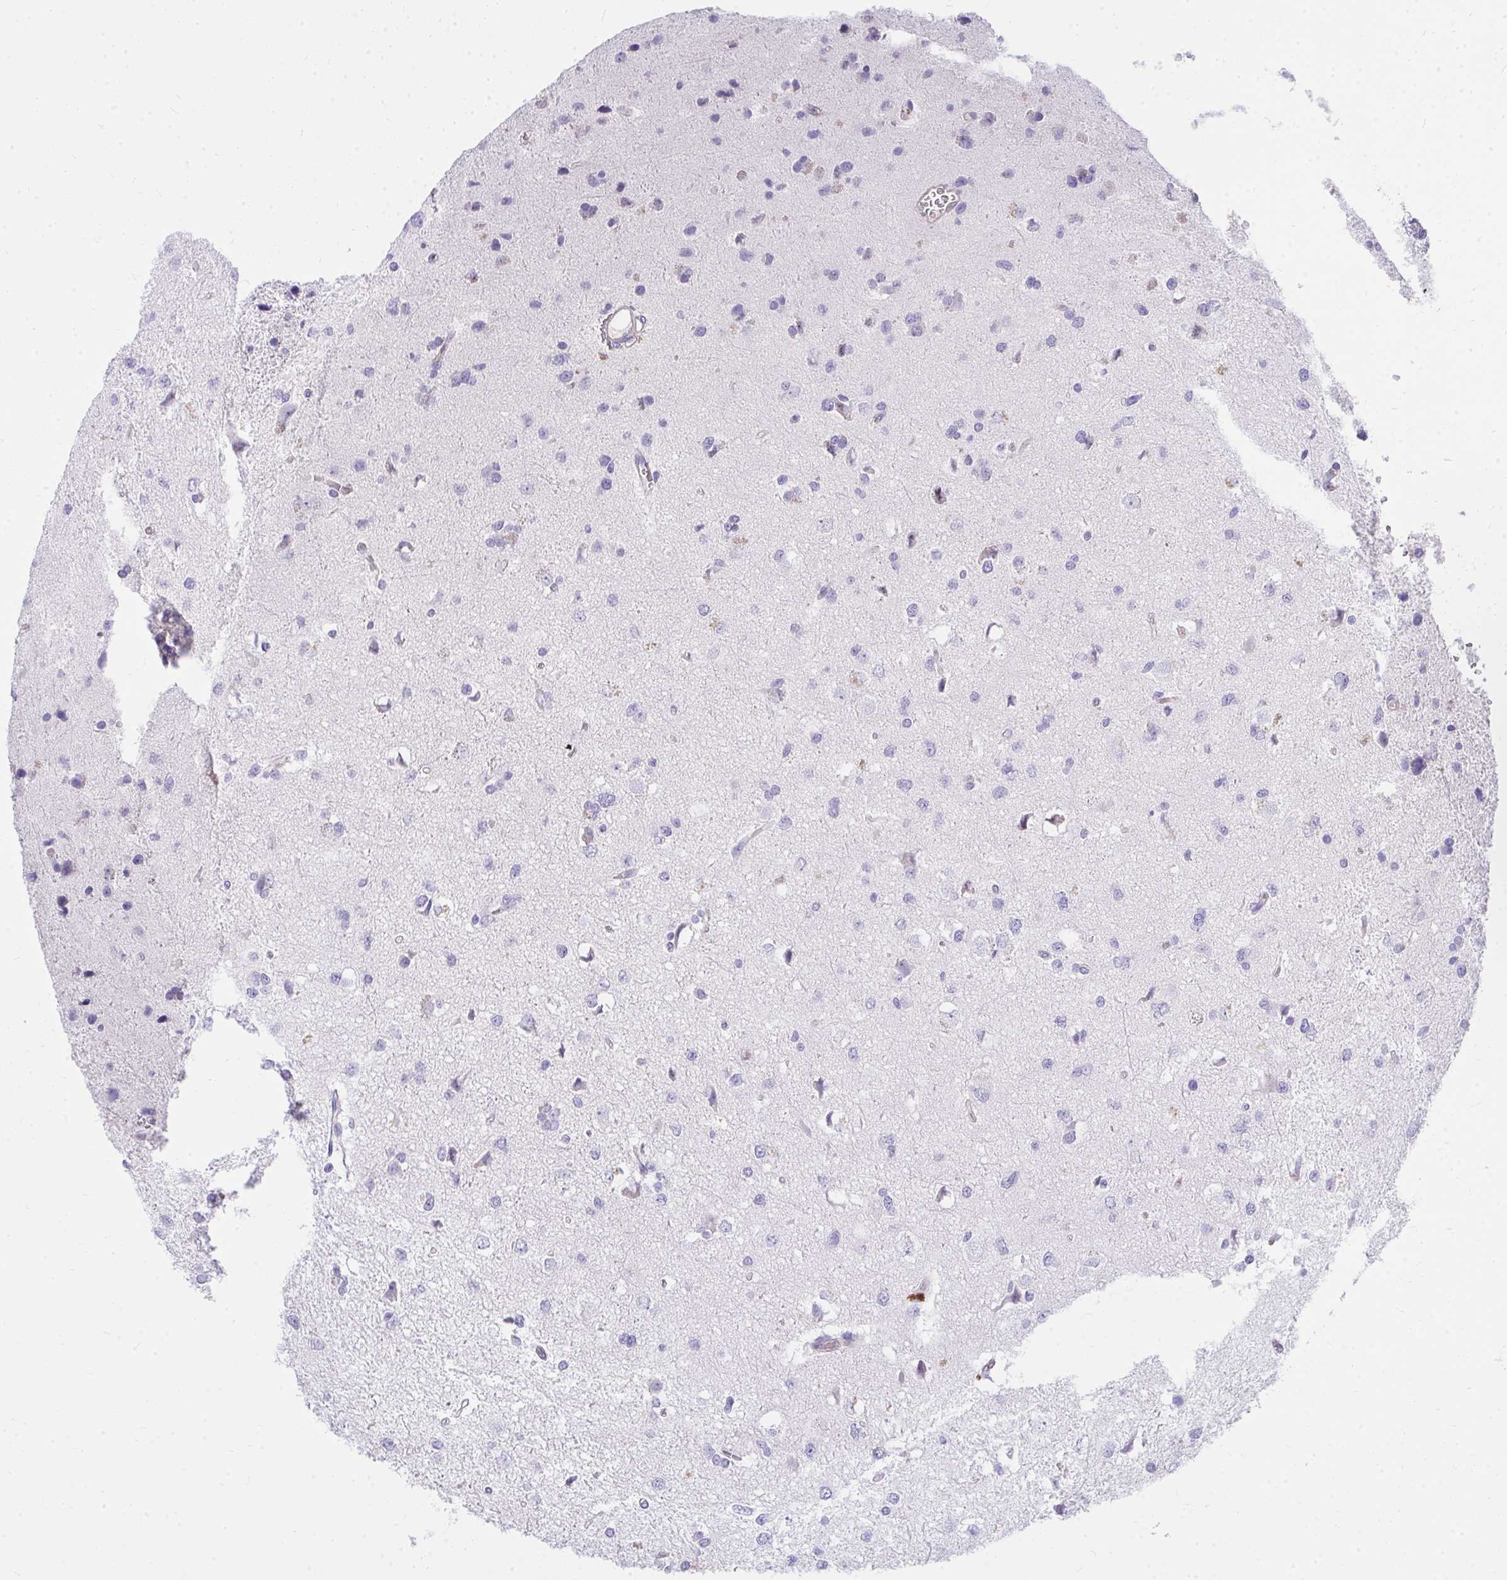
{"staining": {"intensity": "negative", "quantity": "none", "location": "none"}, "tissue": "glioma", "cell_type": "Tumor cells", "image_type": "cancer", "snomed": [{"axis": "morphology", "description": "Glioma, malignant, Low grade"}, {"axis": "topography", "description": "Brain"}], "caption": "Tumor cells show no significant staining in low-grade glioma (malignant).", "gene": "LRRC36", "patient": {"sex": "female", "age": 55}}